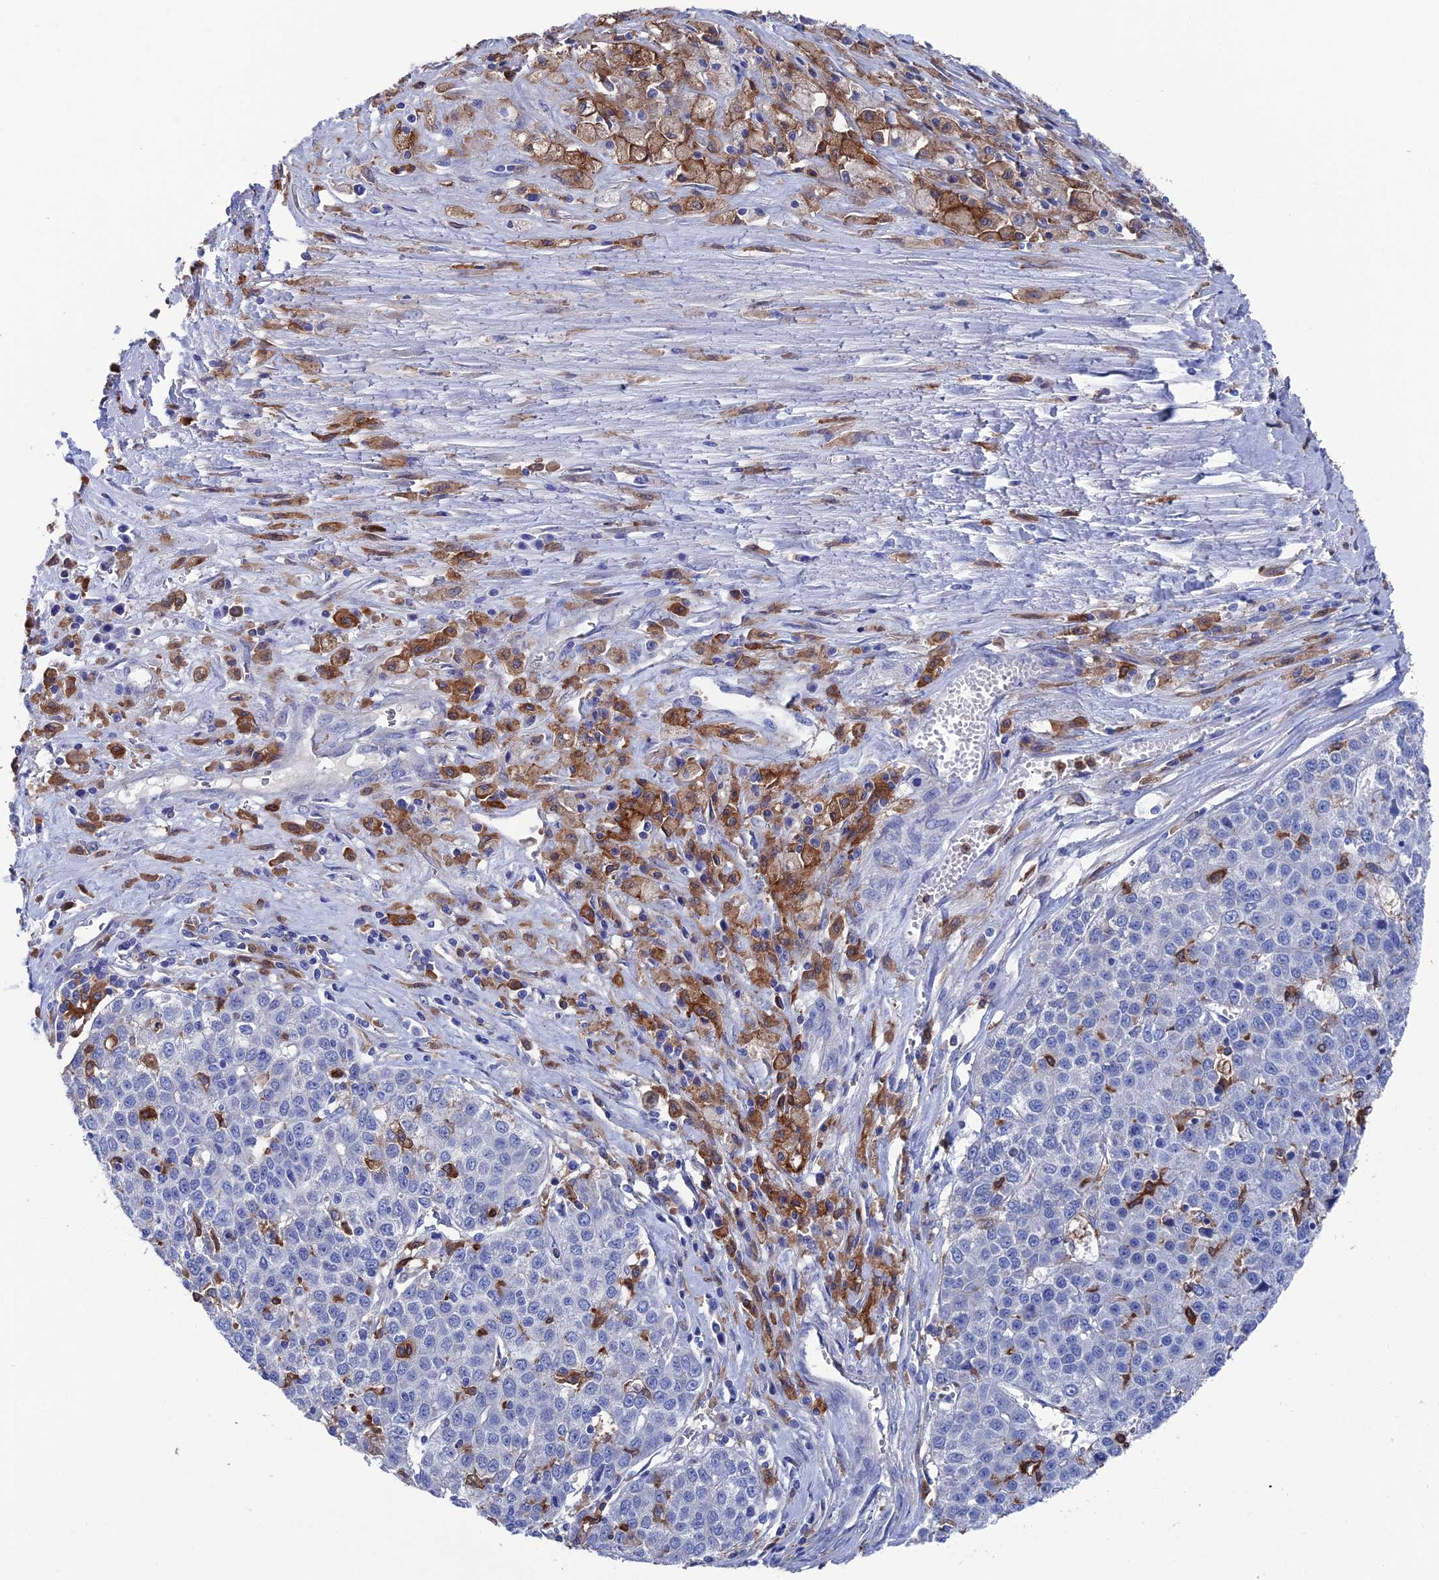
{"staining": {"intensity": "negative", "quantity": "none", "location": "none"}, "tissue": "liver cancer", "cell_type": "Tumor cells", "image_type": "cancer", "snomed": [{"axis": "morphology", "description": "Carcinoma, Hepatocellular, NOS"}, {"axis": "topography", "description": "Liver"}], "caption": "This is a image of immunohistochemistry staining of liver cancer (hepatocellular carcinoma), which shows no positivity in tumor cells. (Brightfield microscopy of DAB immunohistochemistry (IHC) at high magnification).", "gene": "TYROBP", "patient": {"sex": "female", "age": 53}}